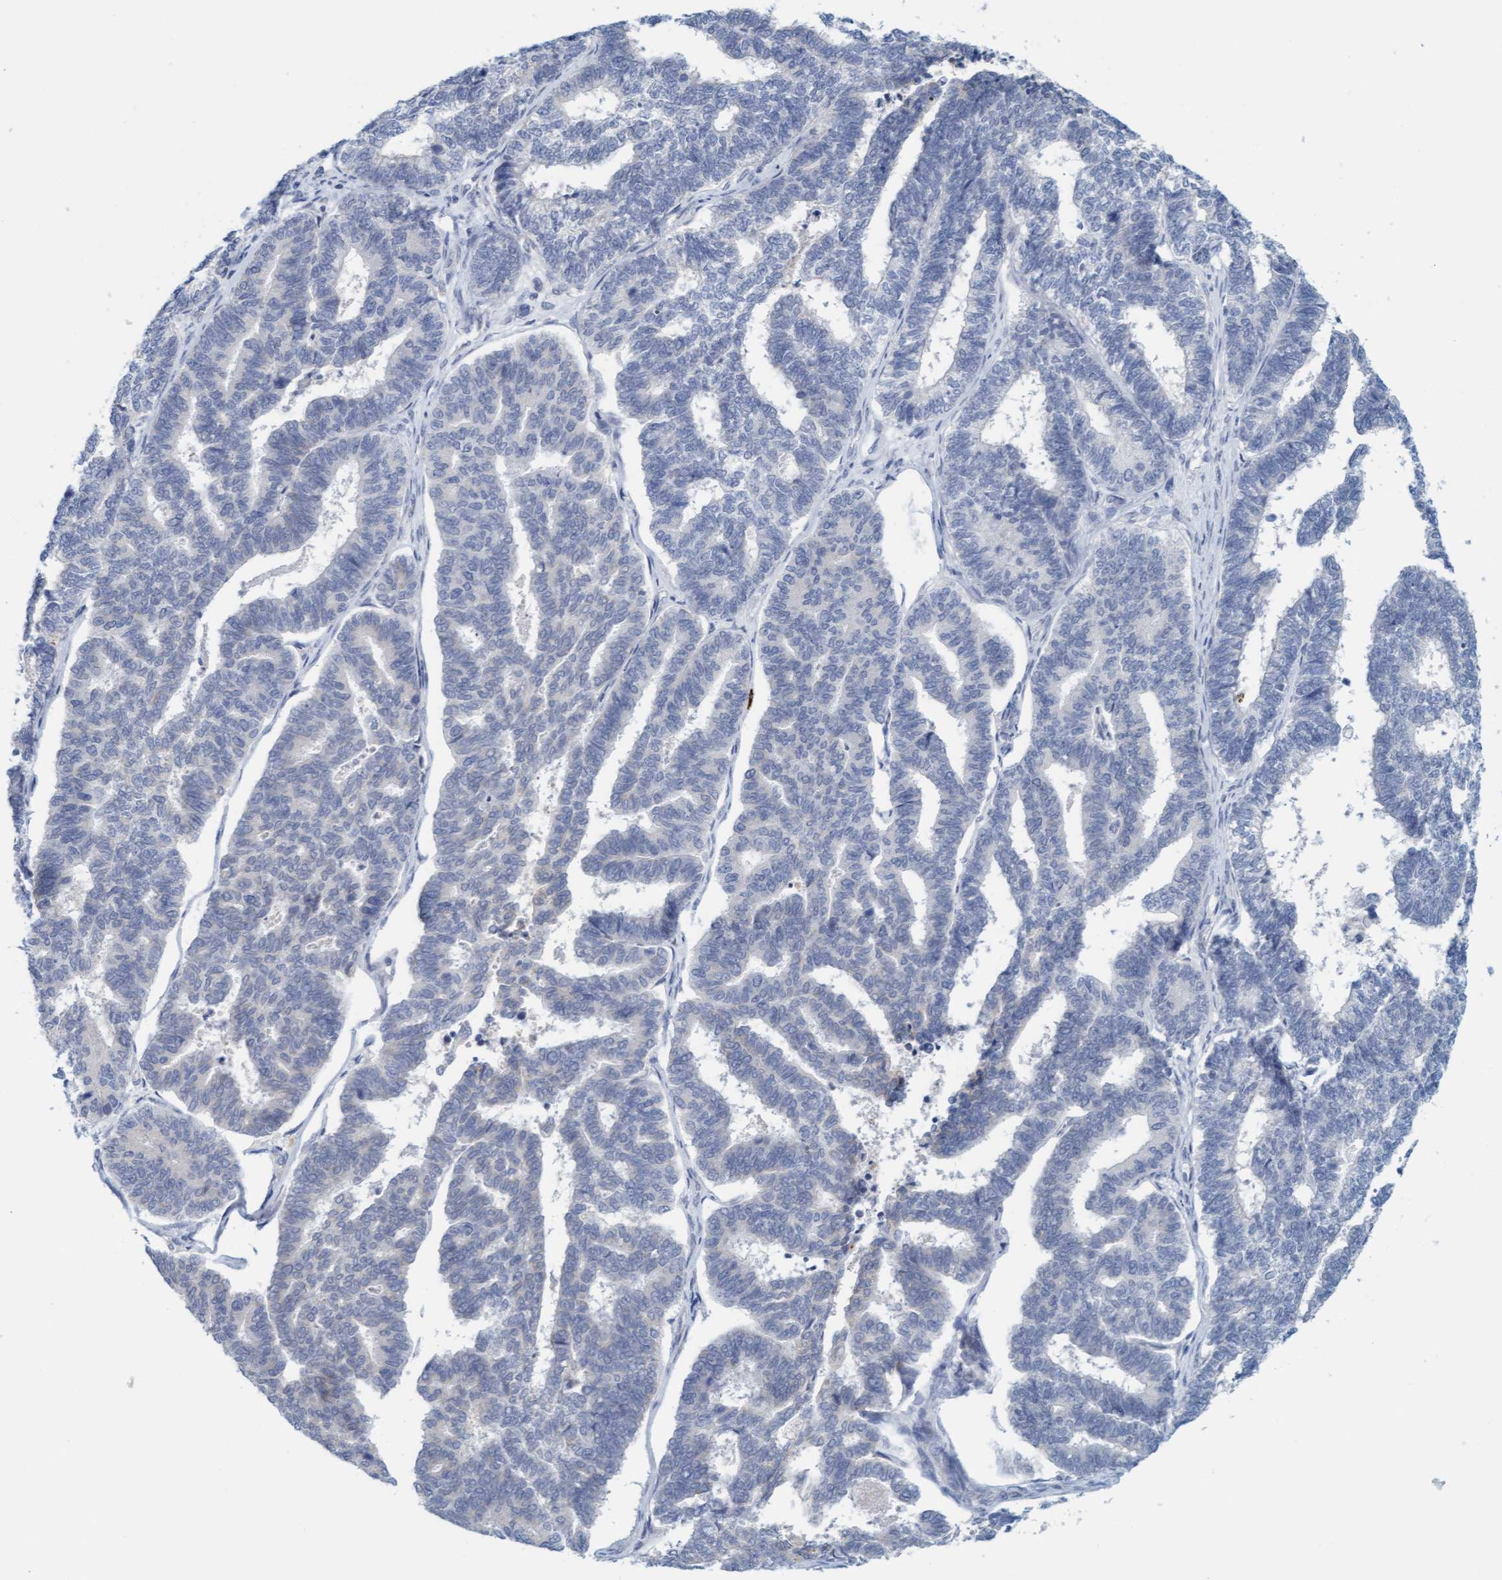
{"staining": {"intensity": "negative", "quantity": "none", "location": "none"}, "tissue": "endometrial cancer", "cell_type": "Tumor cells", "image_type": "cancer", "snomed": [{"axis": "morphology", "description": "Adenocarcinoma, NOS"}, {"axis": "topography", "description": "Endometrium"}], "caption": "The IHC micrograph has no significant staining in tumor cells of adenocarcinoma (endometrial) tissue.", "gene": "CPA3", "patient": {"sex": "female", "age": 70}}